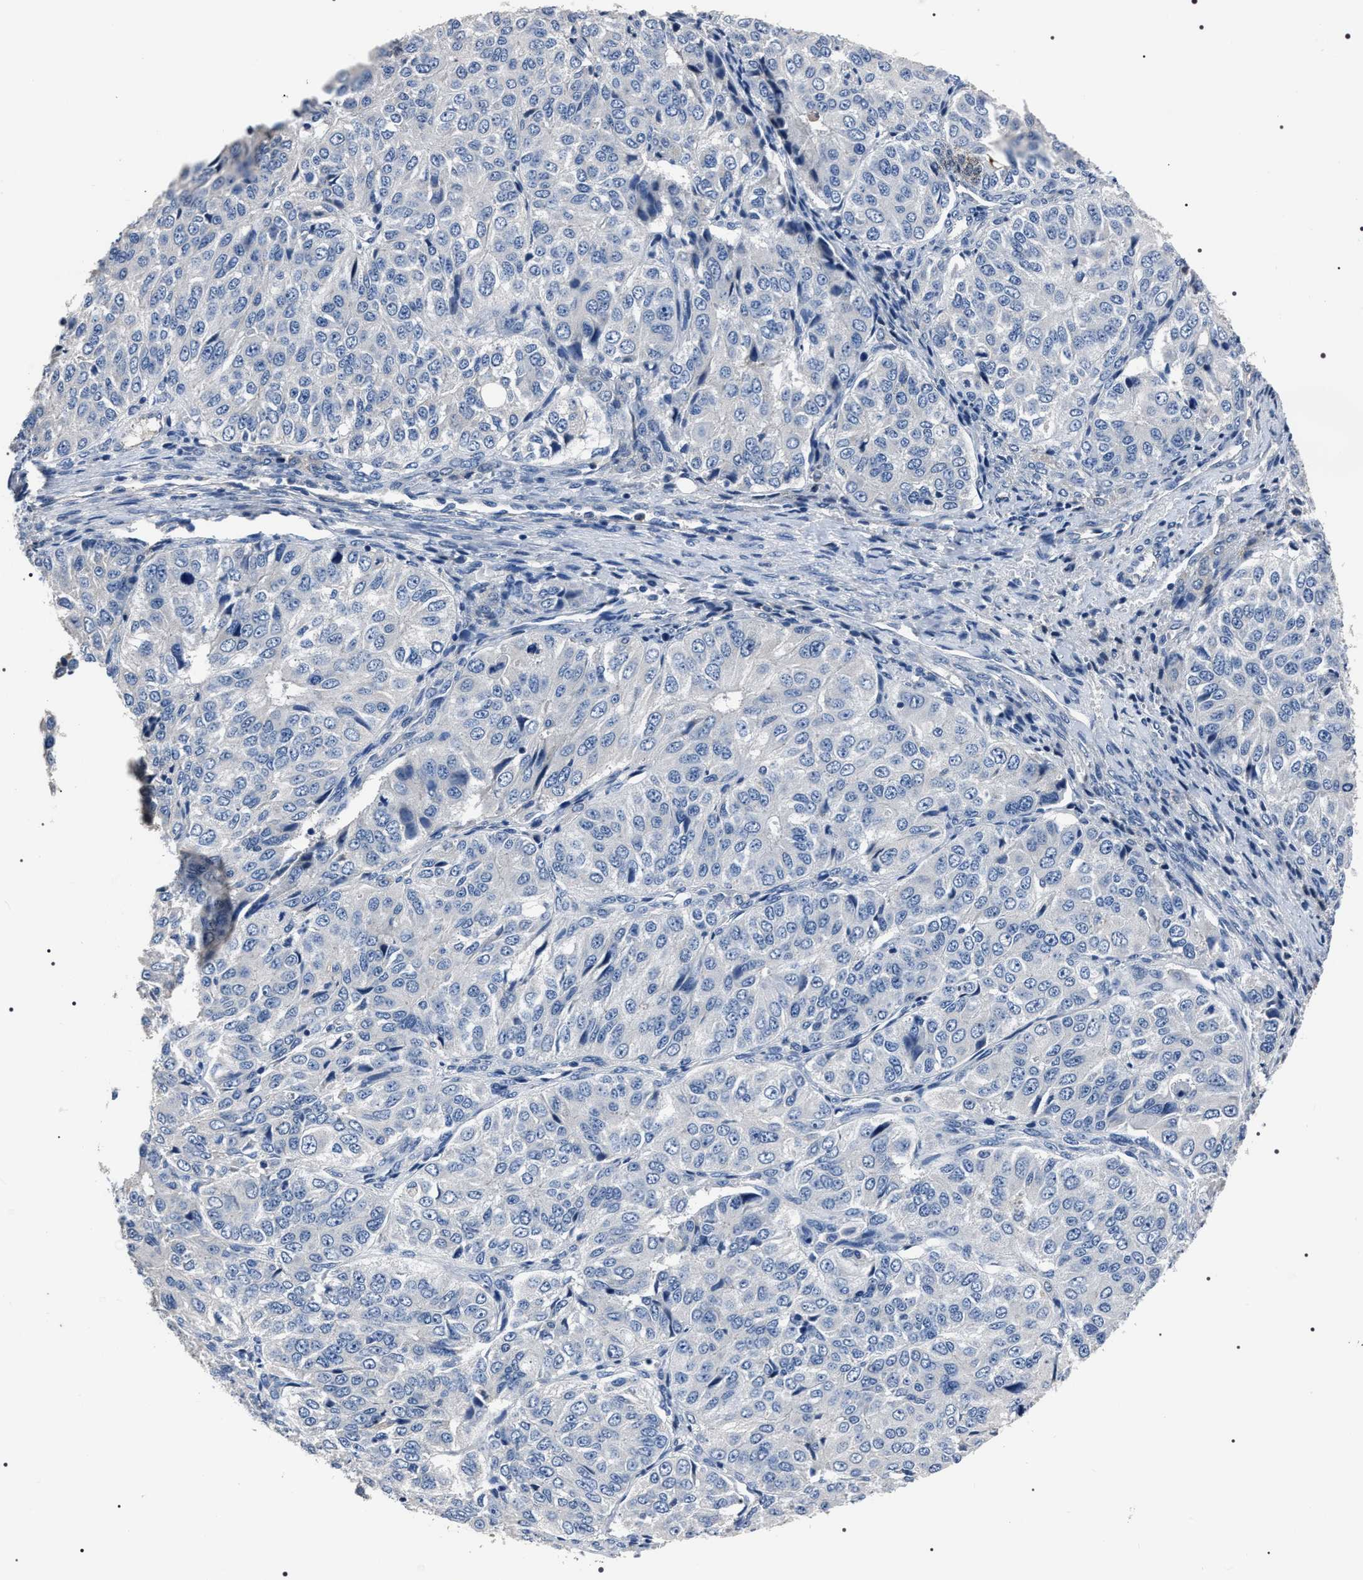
{"staining": {"intensity": "negative", "quantity": "none", "location": "none"}, "tissue": "ovarian cancer", "cell_type": "Tumor cells", "image_type": "cancer", "snomed": [{"axis": "morphology", "description": "Carcinoma, endometroid"}, {"axis": "topography", "description": "Ovary"}], "caption": "DAB (3,3'-diaminobenzidine) immunohistochemical staining of human endometroid carcinoma (ovarian) reveals no significant expression in tumor cells. Brightfield microscopy of IHC stained with DAB (brown) and hematoxylin (blue), captured at high magnification.", "gene": "TRIM54", "patient": {"sex": "female", "age": 51}}